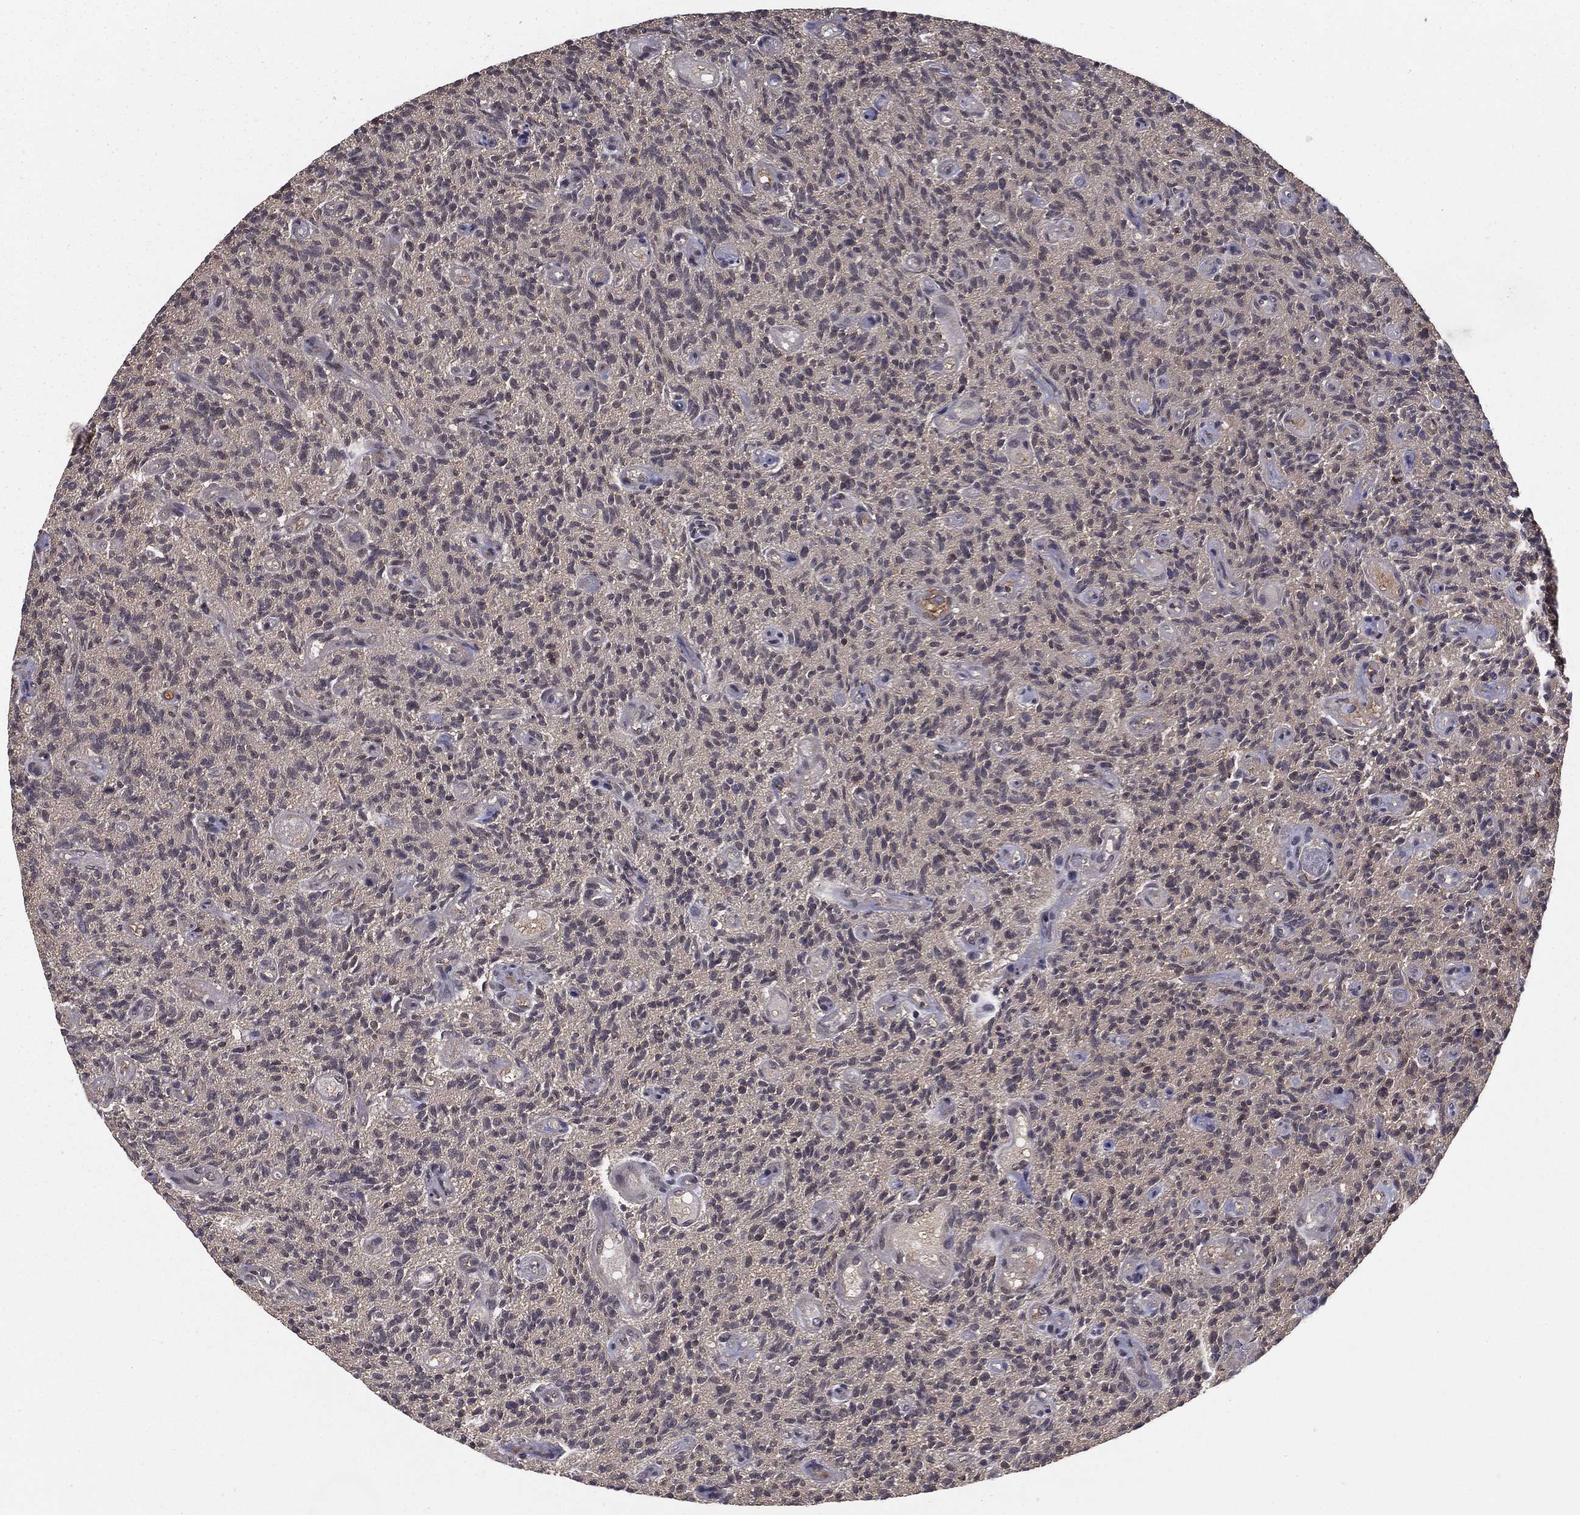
{"staining": {"intensity": "moderate", "quantity": "25%-75%", "location": "nuclear"}, "tissue": "glioma", "cell_type": "Tumor cells", "image_type": "cancer", "snomed": [{"axis": "morphology", "description": "Glioma, malignant, High grade"}, {"axis": "topography", "description": "Brain"}], "caption": "IHC micrograph of glioma stained for a protein (brown), which exhibits medium levels of moderate nuclear staining in about 25%-75% of tumor cells.", "gene": "CARM1", "patient": {"sex": "male", "age": 64}}